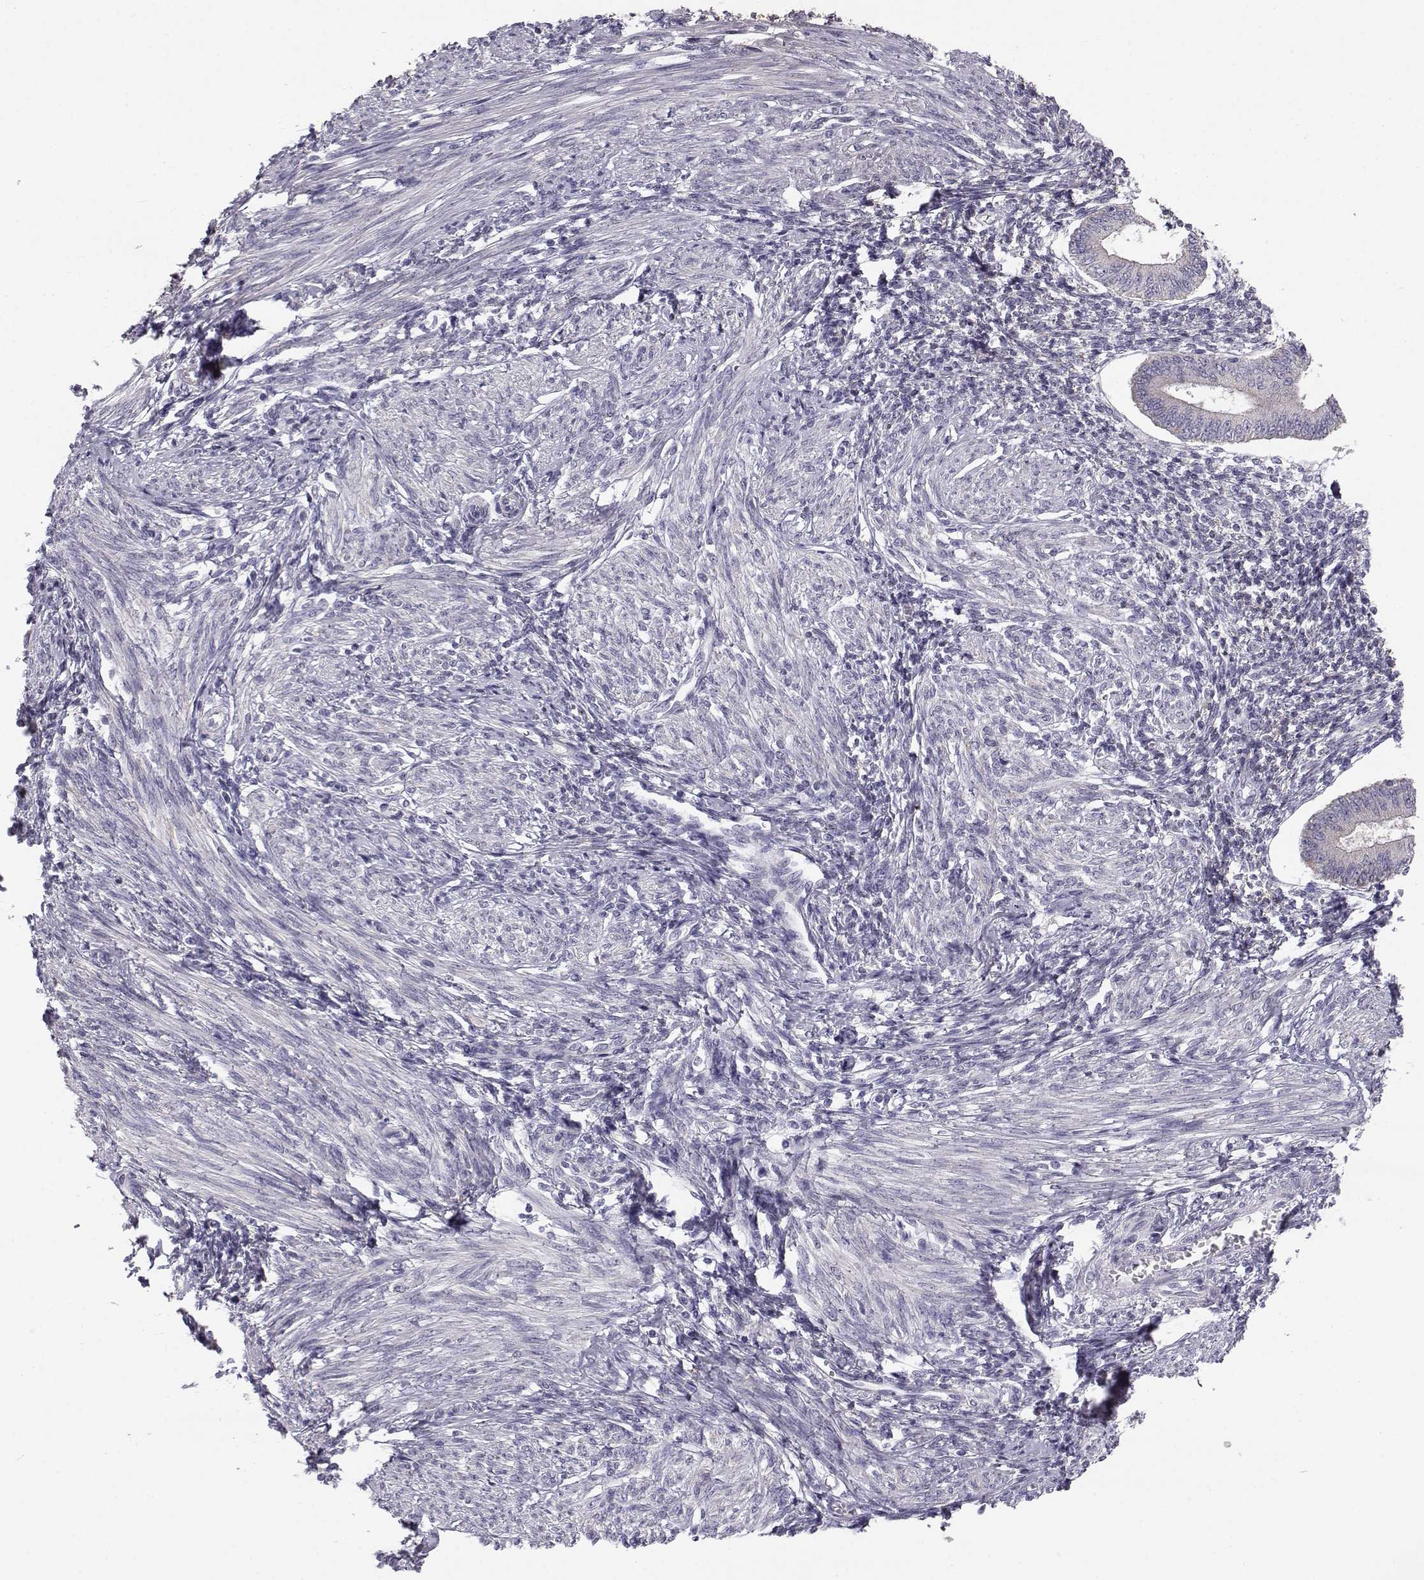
{"staining": {"intensity": "negative", "quantity": "none", "location": "none"}, "tissue": "endometrium", "cell_type": "Cells in endometrial stroma", "image_type": "normal", "snomed": [{"axis": "morphology", "description": "Normal tissue, NOS"}, {"axis": "topography", "description": "Endometrium"}], "caption": "Immunohistochemistry (IHC) photomicrograph of normal endometrium stained for a protein (brown), which reveals no positivity in cells in endometrial stroma.", "gene": "KCNMB4", "patient": {"sex": "female", "age": 42}}